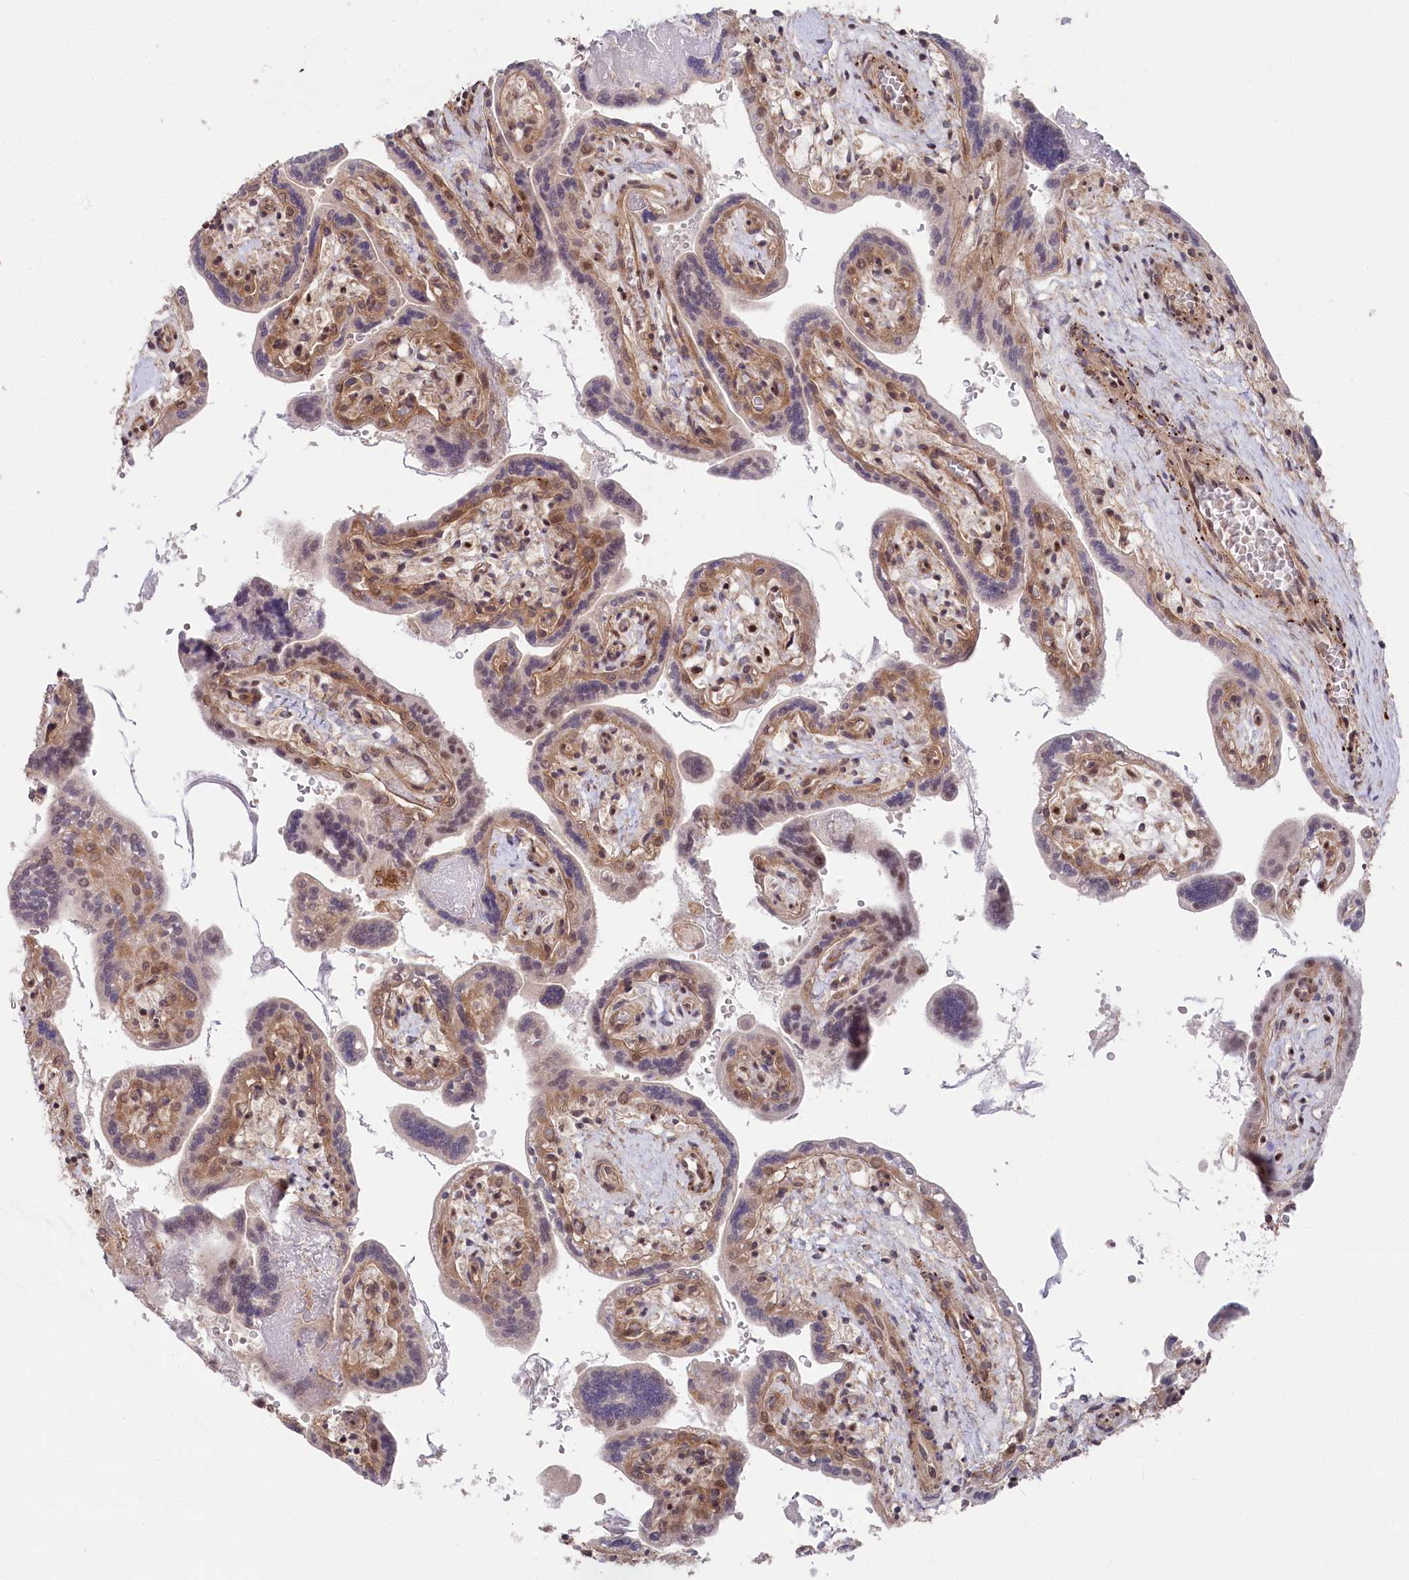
{"staining": {"intensity": "moderate", "quantity": "25%-75%", "location": "nuclear"}, "tissue": "placenta", "cell_type": "Trophoblastic cells", "image_type": "normal", "snomed": [{"axis": "morphology", "description": "Normal tissue, NOS"}, {"axis": "topography", "description": "Placenta"}], "caption": "Placenta stained with IHC displays moderate nuclear expression in about 25%-75% of trophoblastic cells. The staining was performed using DAB (3,3'-diaminobenzidine), with brown indicating positive protein expression. Nuclei are stained blue with hematoxylin.", "gene": "CGGBP1", "patient": {"sex": "female", "age": 37}}